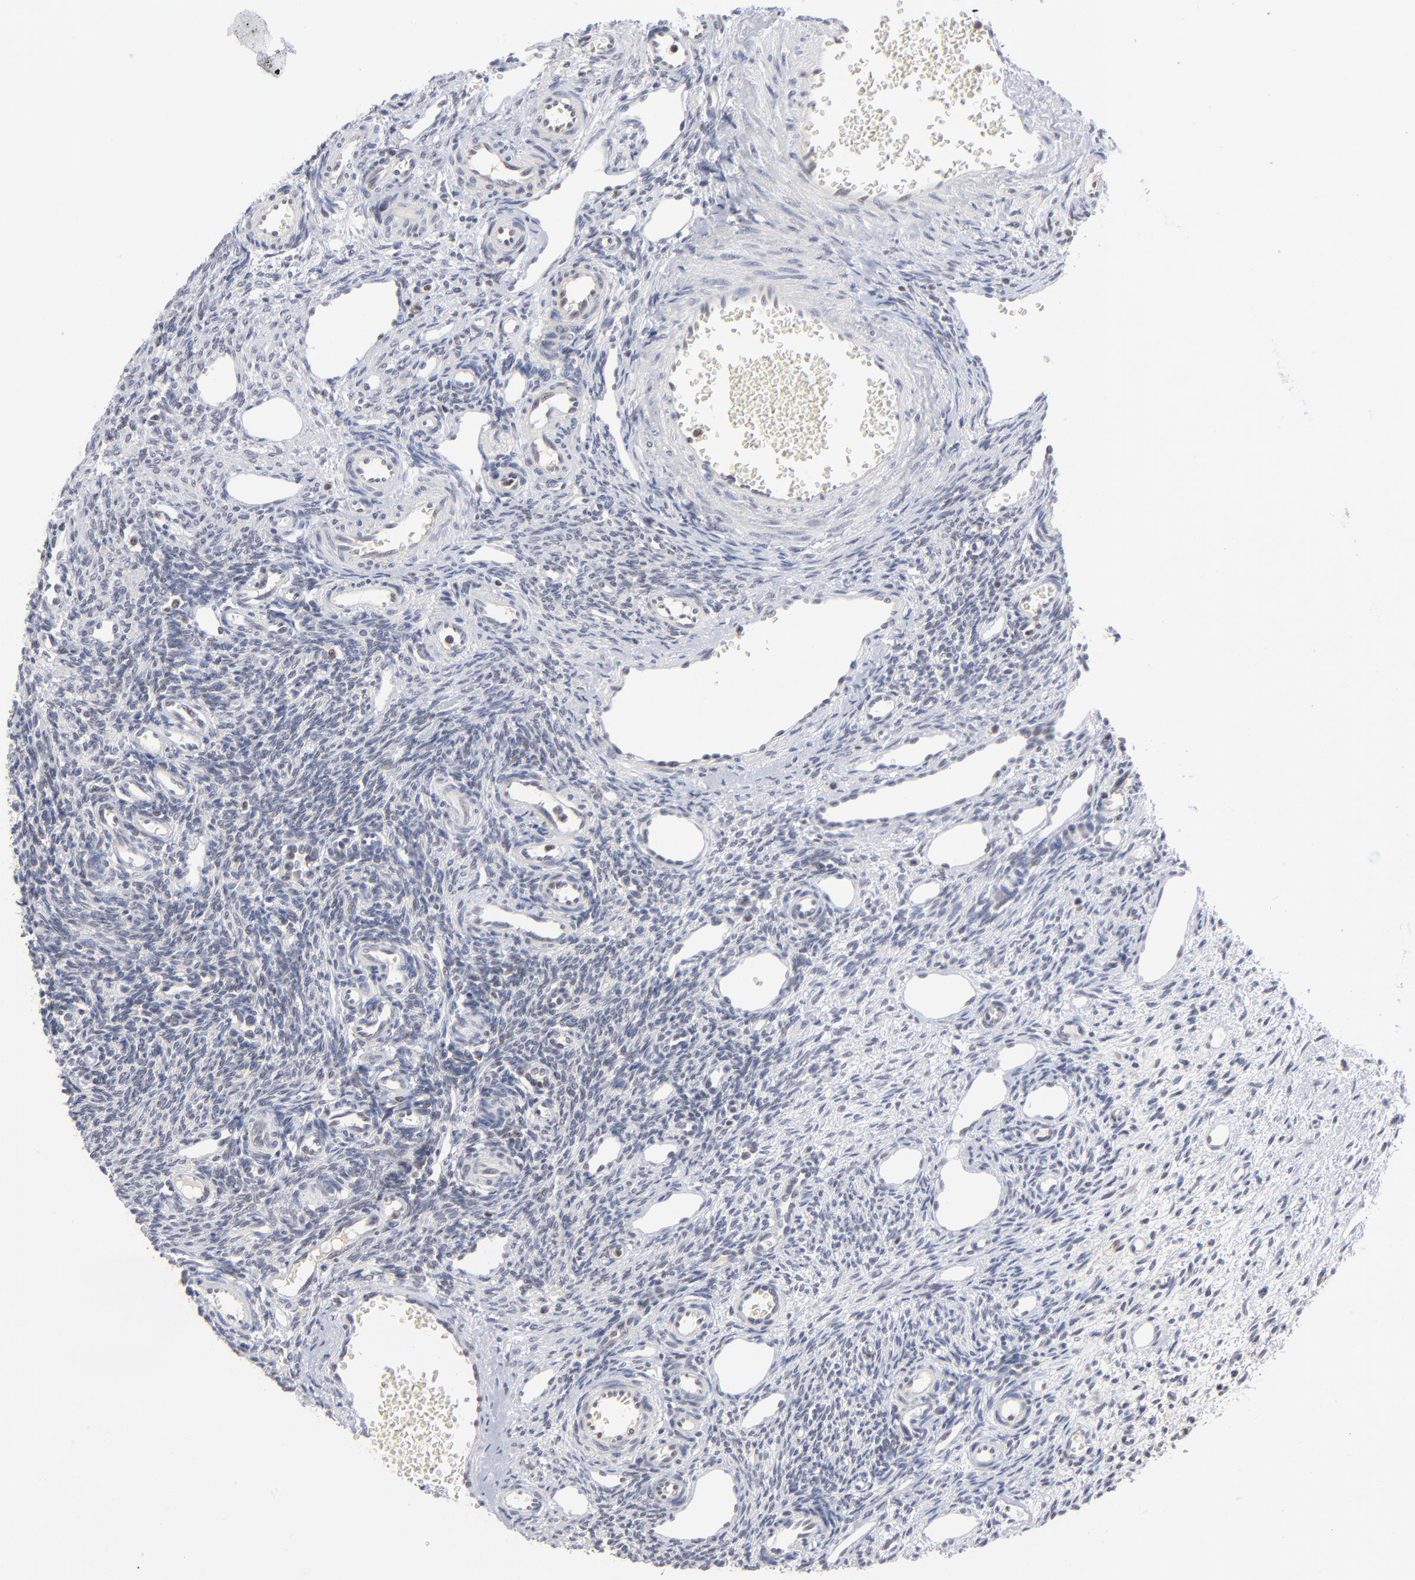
{"staining": {"intensity": "negative", "quantity": "none", "location": "none"}, "tissue": "ovary", "cell_type": "Ovarian stroma cells", "image_type": "normal", "snomed": [{"axis": "morphology", "description": "Normal tissue, NOS"}, {"axis": "topography", "description": "Ovary"}], "caption": "Immunohistochemistry (IHC) of unremarkable human ovary demonstrates no expression in ovarian stroma cells.", "gene": "MAX", "patient": {"sex": "female", "age": 33}}